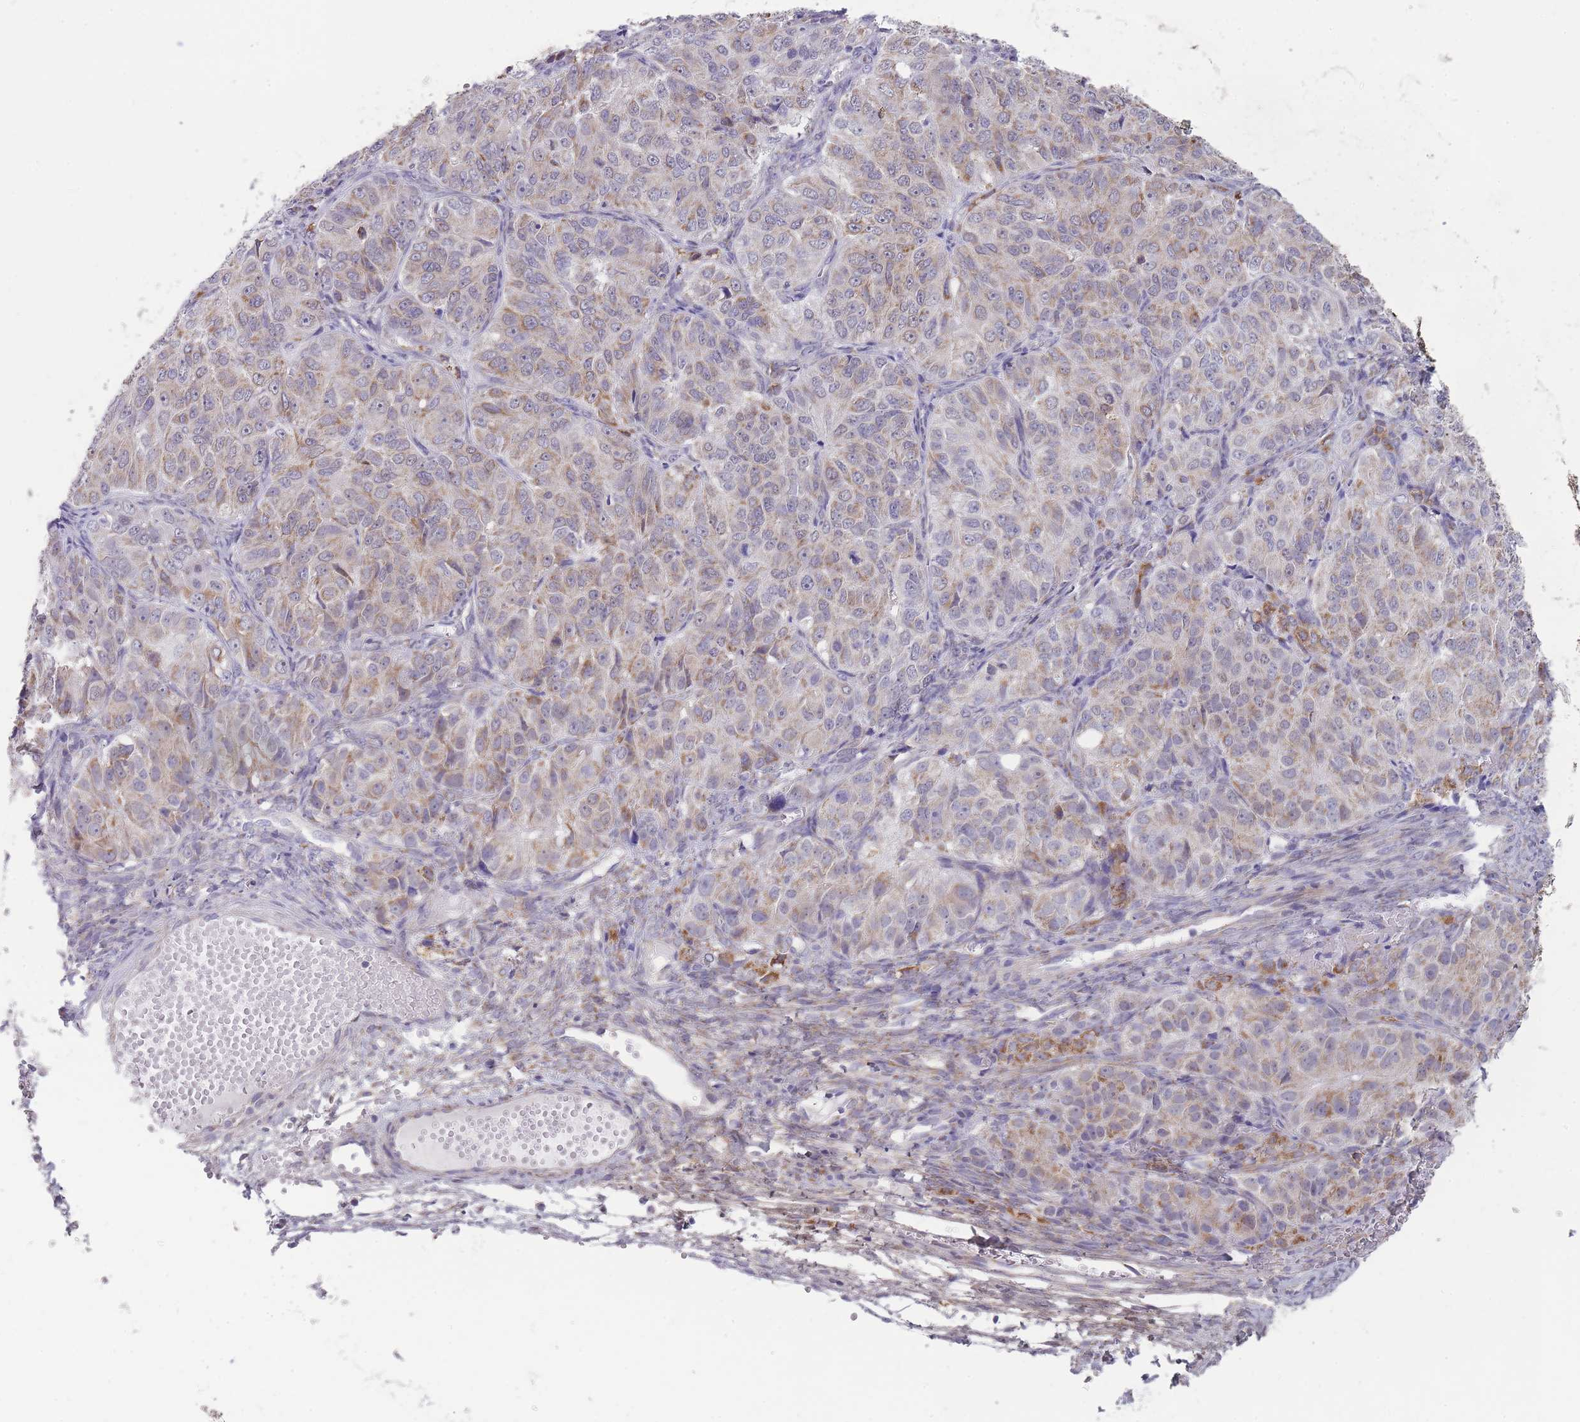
{"staining": {"intensity": "moderate", "quantity": "25%-75%", "location": "cytoplasmic/membranous"}, "tissue": "ovarian cancer", "cell_type": "Tumor cells", "image_type": "cancer", "snomed": [{"axis": "morphology", "description": "Carcinoma, endometroid"}, {"axis": "topography", "description": "Ovary"}], "caption": "Ovarian cancer stained for a protein demonstrates moderate cytoplasmic/membranous positivity in tumor cells.", "gene": "ZBTB24", "patient": {"sex": "female", "age": 51}}